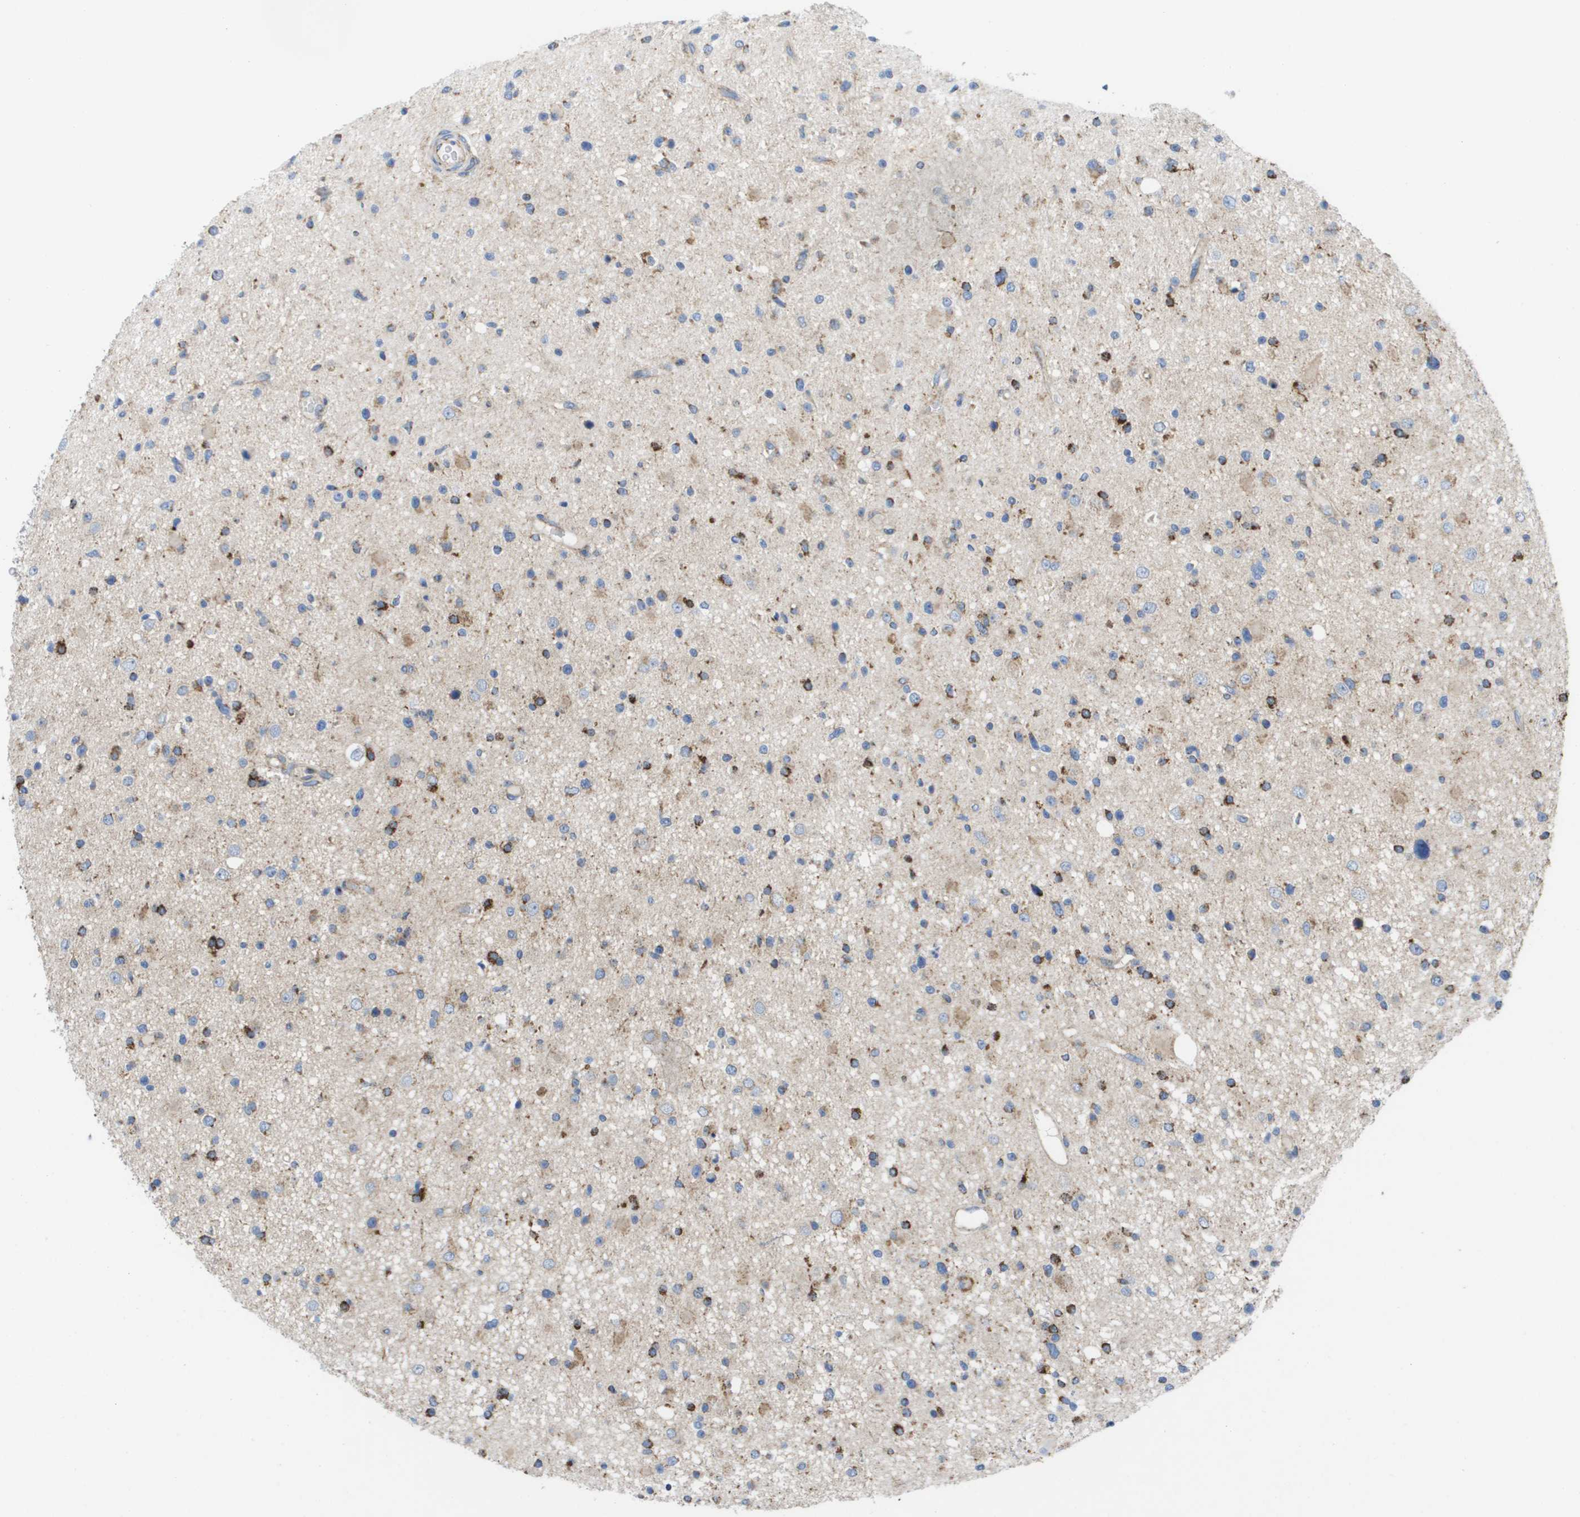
{"staining": {"intensity": "strong", "quantity": "<25%", "location": "cytoplasmic/membranous"}, "tissue": "glioma", "cell_type": "Tumor cells", "image_type": "cancer", "snomed": [{"axis": "morphology", "description": "Glioma, malignant, High grade"}, {"axis": "topography", "description": "Brain"}], "caption": "High-magnification brightfield microscopy of high-grade glioma (malignant) stained with DAB (3,3'-diaminobenzidine) (brown) and counterstained with hematoxylin (blue). tumor cells exhibit strong cytoplasmic/membranous expression is present in approximately<25% of cells. (brown staining indicates protein expression, while blue staining denotes nuclei).", "gene": "FIS1", "patient": {"sex": "male", "age": 33}}